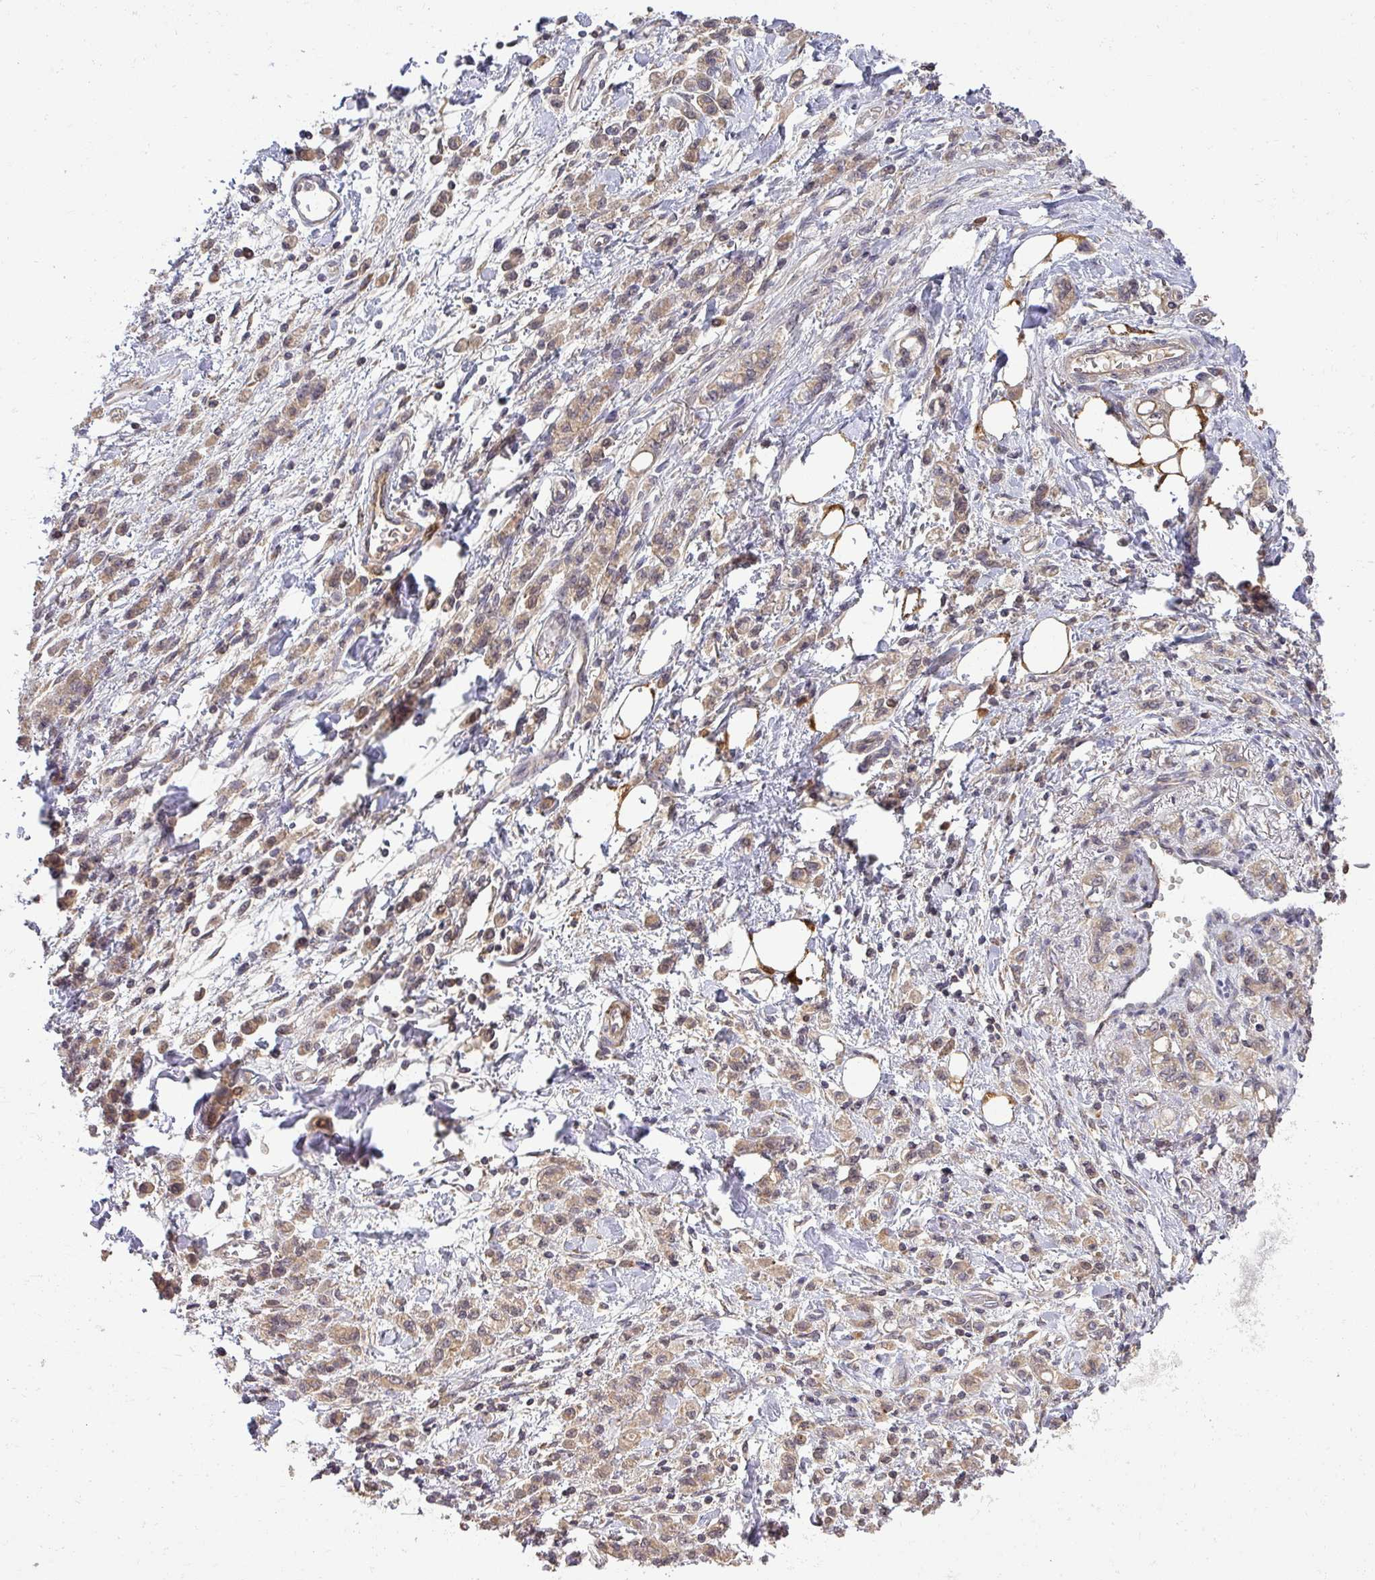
{"staining": {"intensity": "weak", "quantity": ">75%", "location": "cytoplasmic/membranous"}, "tissue": "stomach cancer", "cell_type": "Tumor cells", "image_type": "cancer", "snomed": [{"axis": "morphology", "description": "Adenocarcinoma, NOS"}, {"axis": "topography", "description": "Stomach"}], "caption": "A photomicrograph of human stomach adenocarcinoma stained for a protein displays weak cytoplasmic/membranous brown staining in tumor cells.", "gene": "CCDC121", "patient": {"sex": "male", "age": 77}}